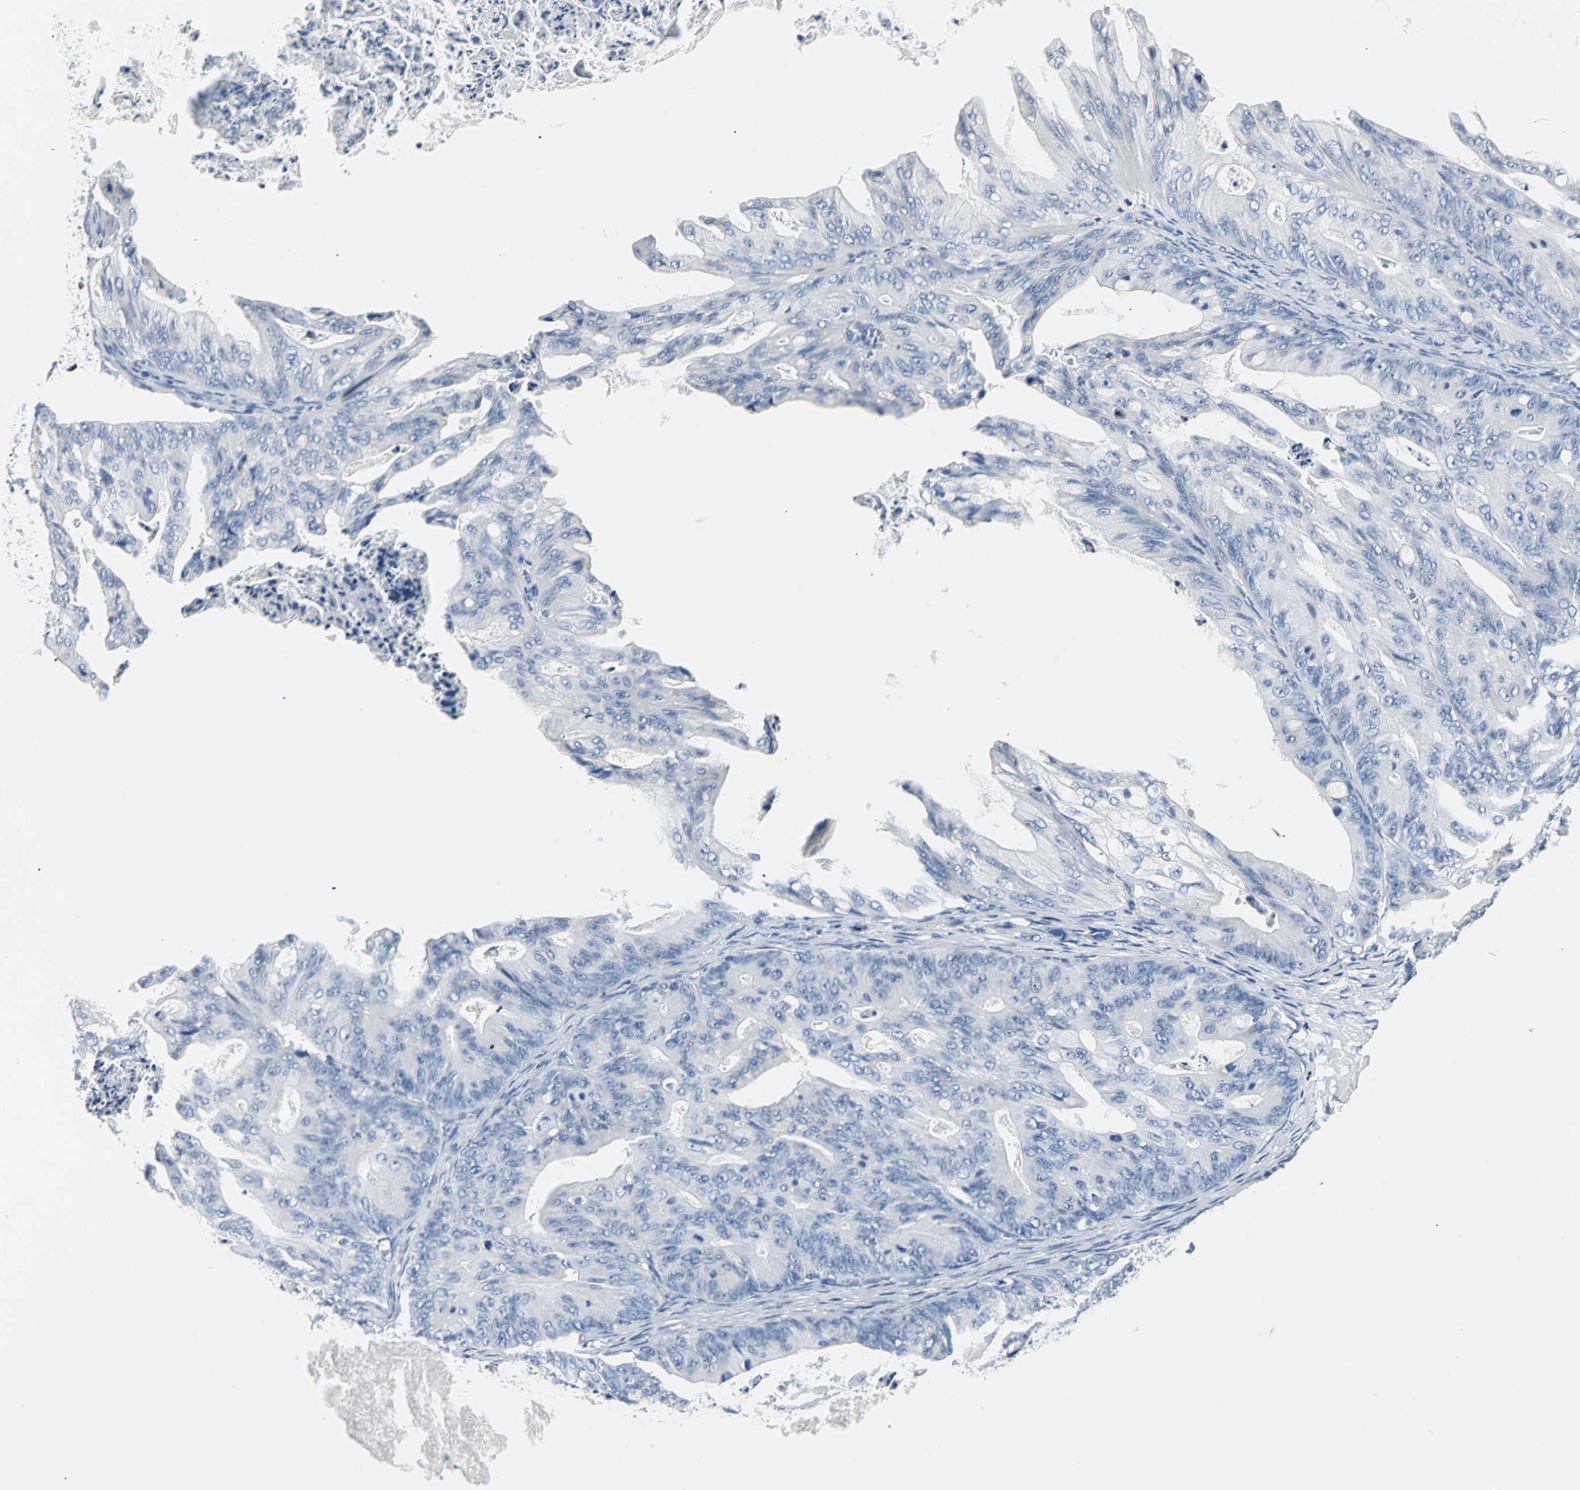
{"staining": {"intensity": "negative", "quantity": "none", "location": "none"}, "tissue": "ovarian cancer", "cell_type": "Tumor cells", "image_type": "cancer", "snomed": [{"axis": "morphology", "description": "Cystadenocarcinoma, mucinous, NOS"}, {"axis": "topography", "description": "Ovary"}], "caption": "Immunohistochemistry (IHC) of human ovarian cancer displays no staining in tumor cells.", "gene": "RIPOR1", "patient": {"sex": "female", "age": 36}}